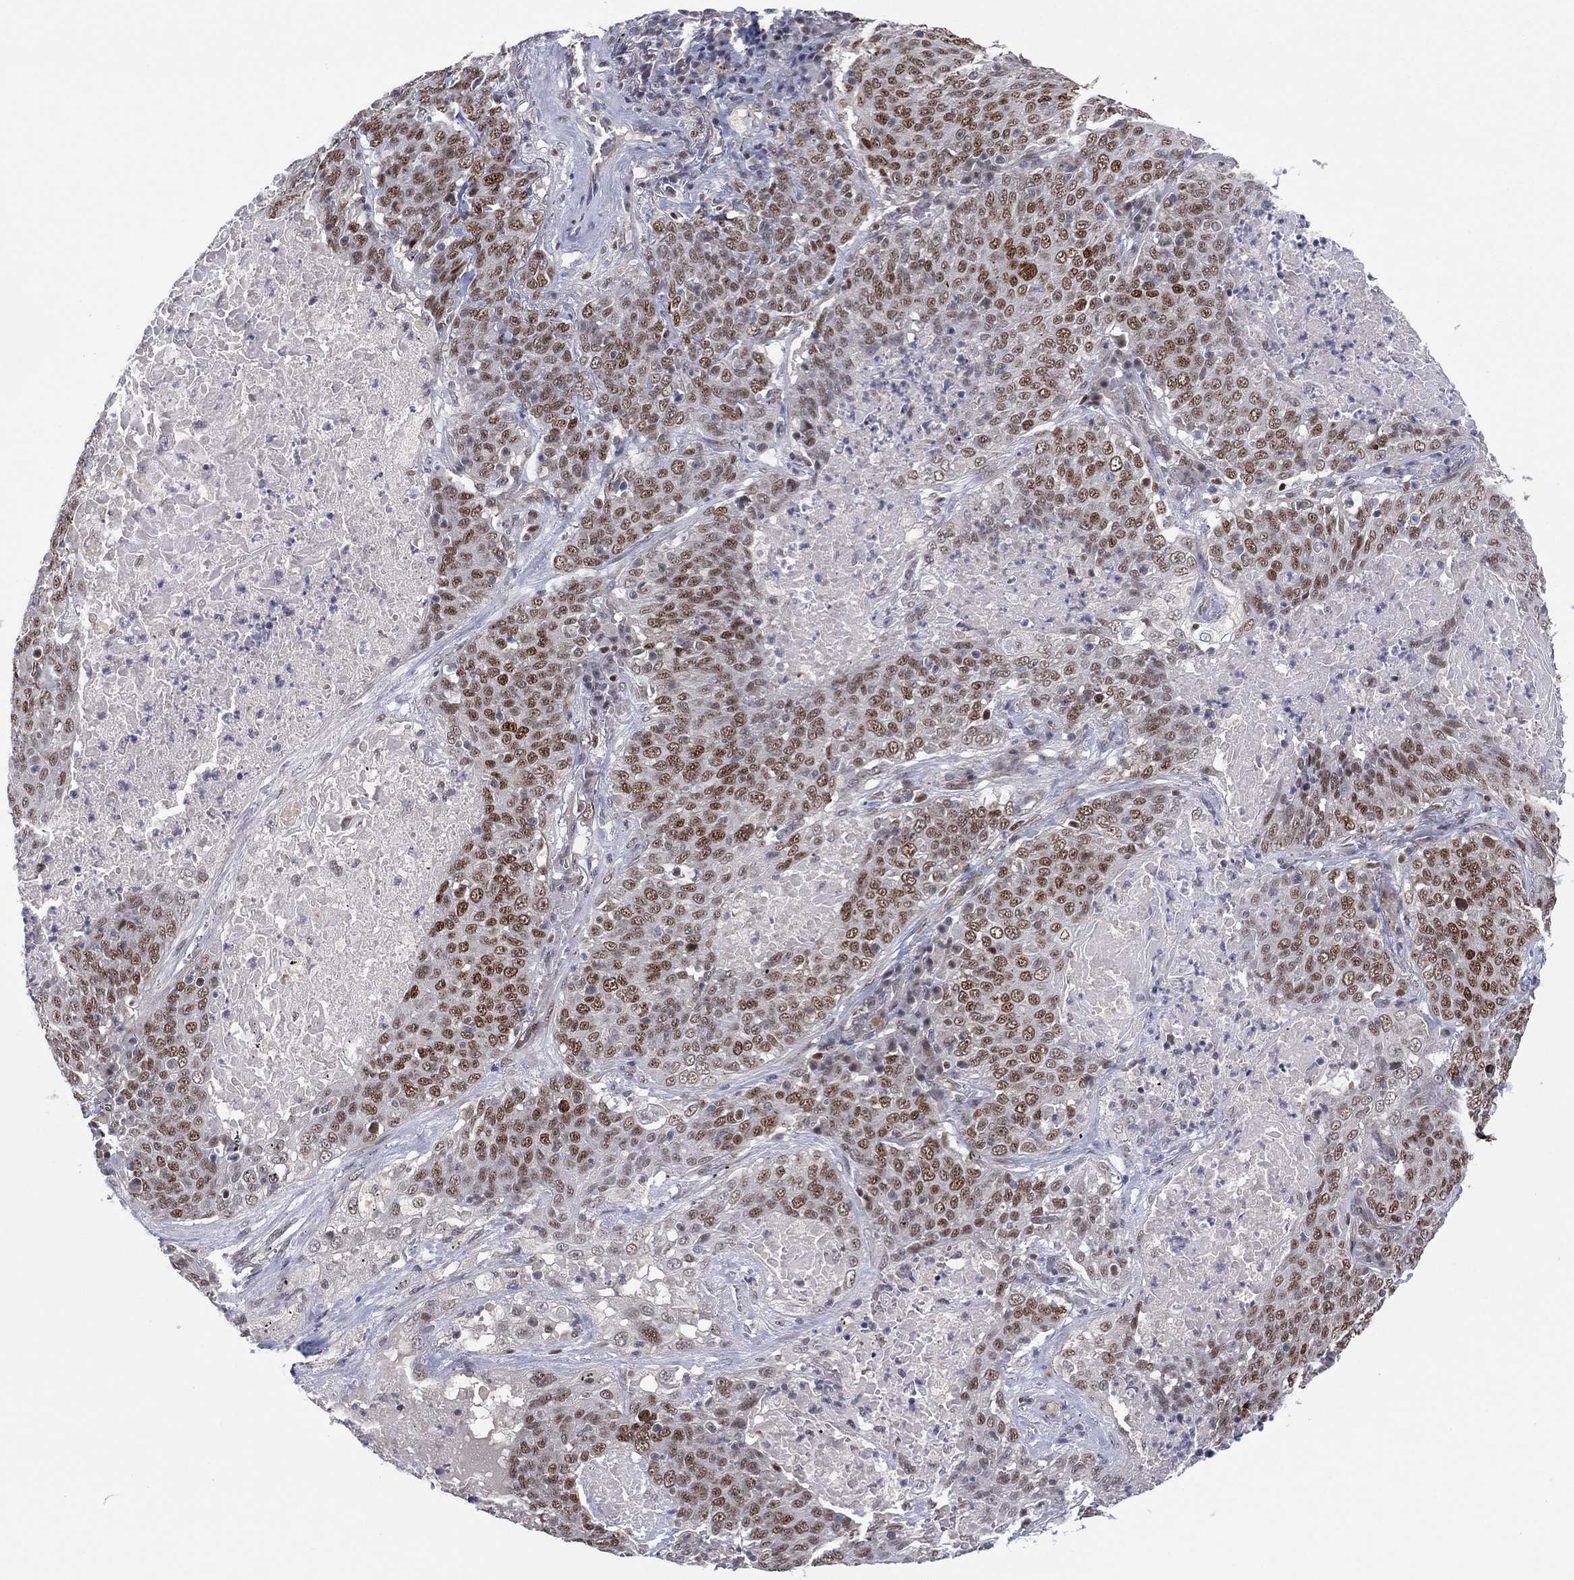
{"staining": {"intensity": "moderate", "quantity": ">75%", "location": "nuclear"}, "tissue": "lung cancer", "cell_type": "Tumor cells", "image_type": "cancer", "snomed": [{"axis": "morphology", "description": "Squamous cell carcinoma, NOS"}, {"axis": "topography", "description": "Lung"}], "caption": "The histopathology image shows staining of lung cancer (squamous cell carcinoma), revealing moderate nuclear protein positivity (brown color) within tumor cells.", "gene": "GSE1", "patient": {"sex": "male", "age": 82}}